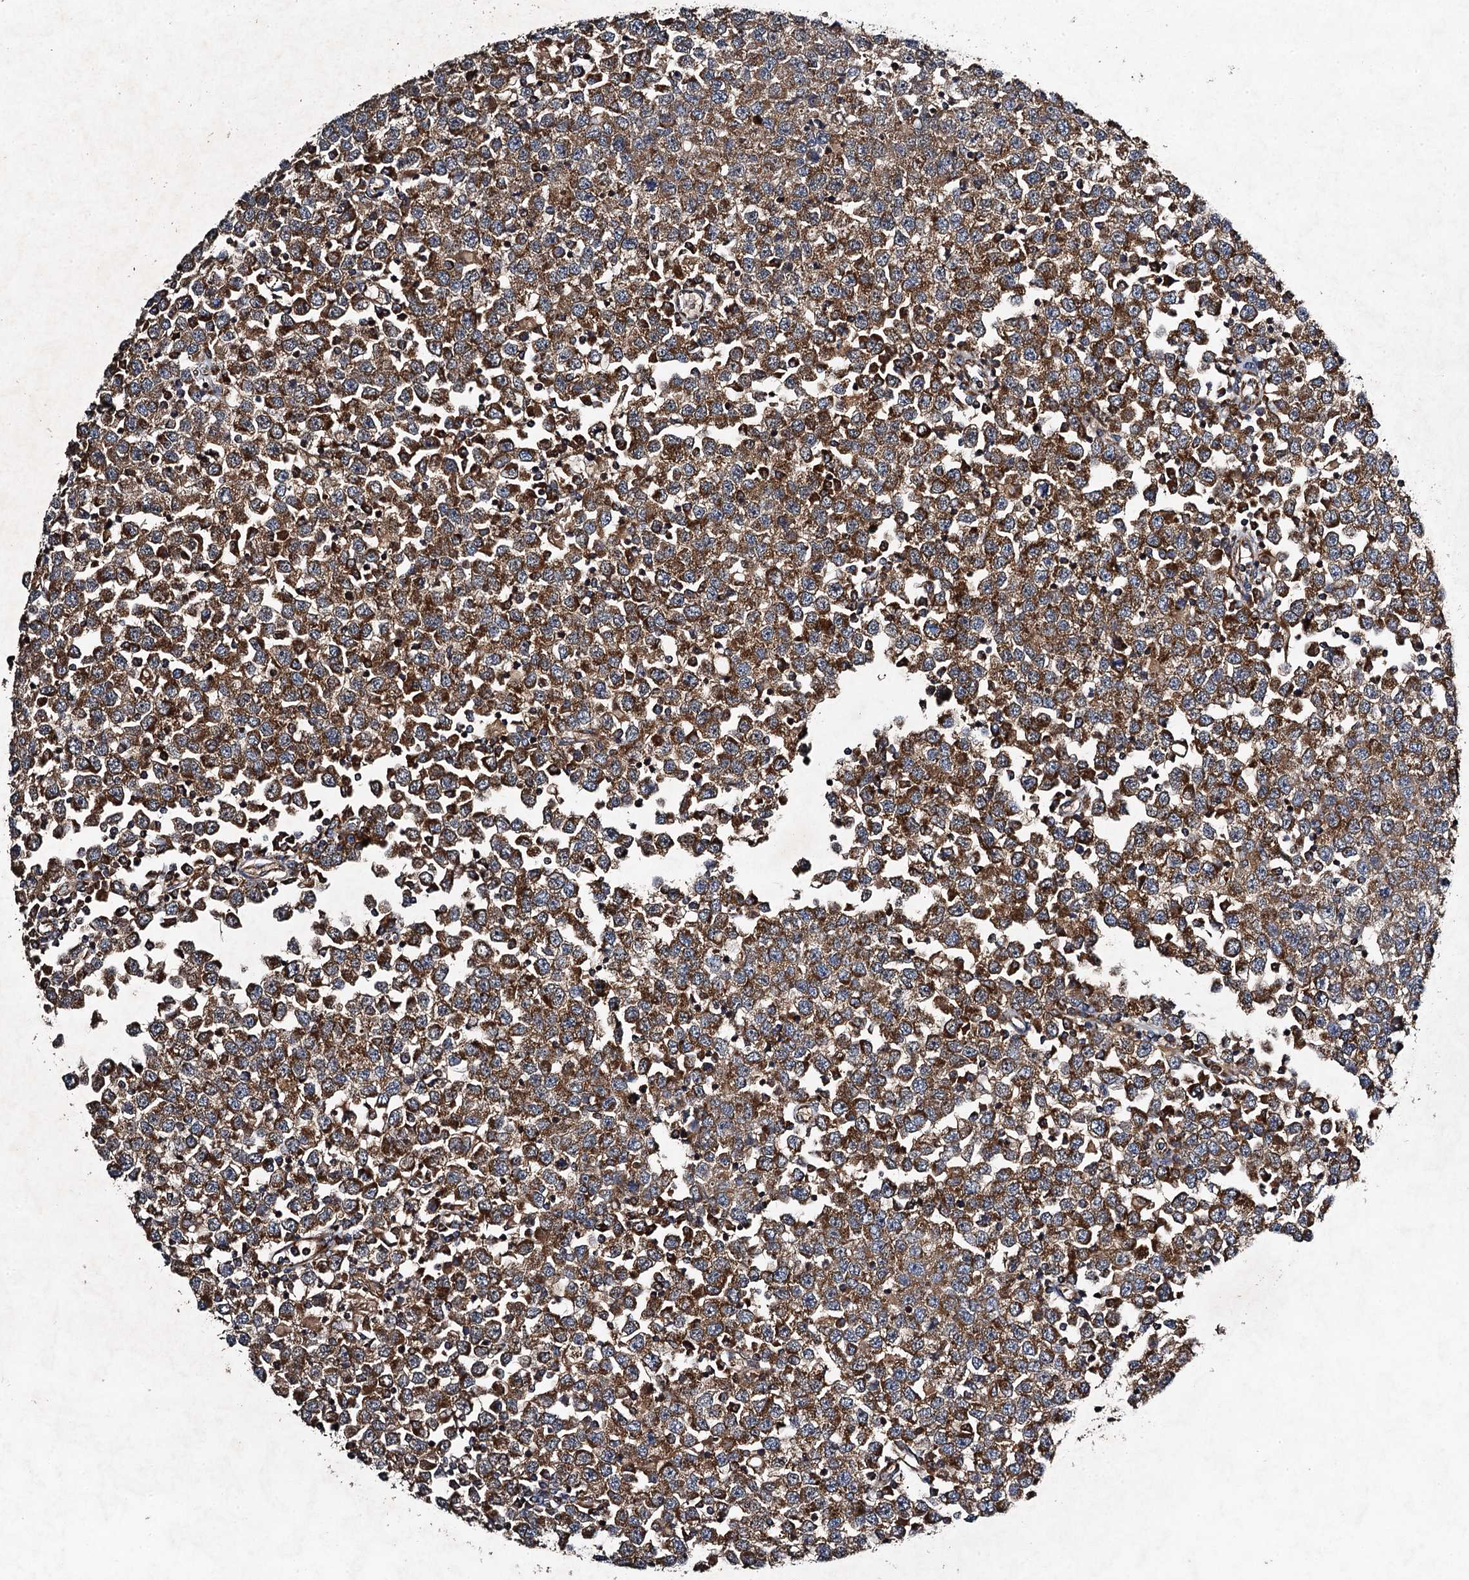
{"staining": {"intensity": "strong", "quantity": ">75%", "location": "cytoplasmic/membranous"}, "tissue": "testis cancer", "cell_type": "Tumor cells", "image_type": "cancer", "snomed": [{"axis": "morphology", "description": "Seminoma, NOS"}, {"axis": "topography", "description": "Testis"}], "caption": "A brown stain highlights strong cytoplasmic/membranous expression of a protein in human seminoma (testis) tumor cells.", "gene": "NDUFA13", "patient": {"sex": "male", "age": 65}}